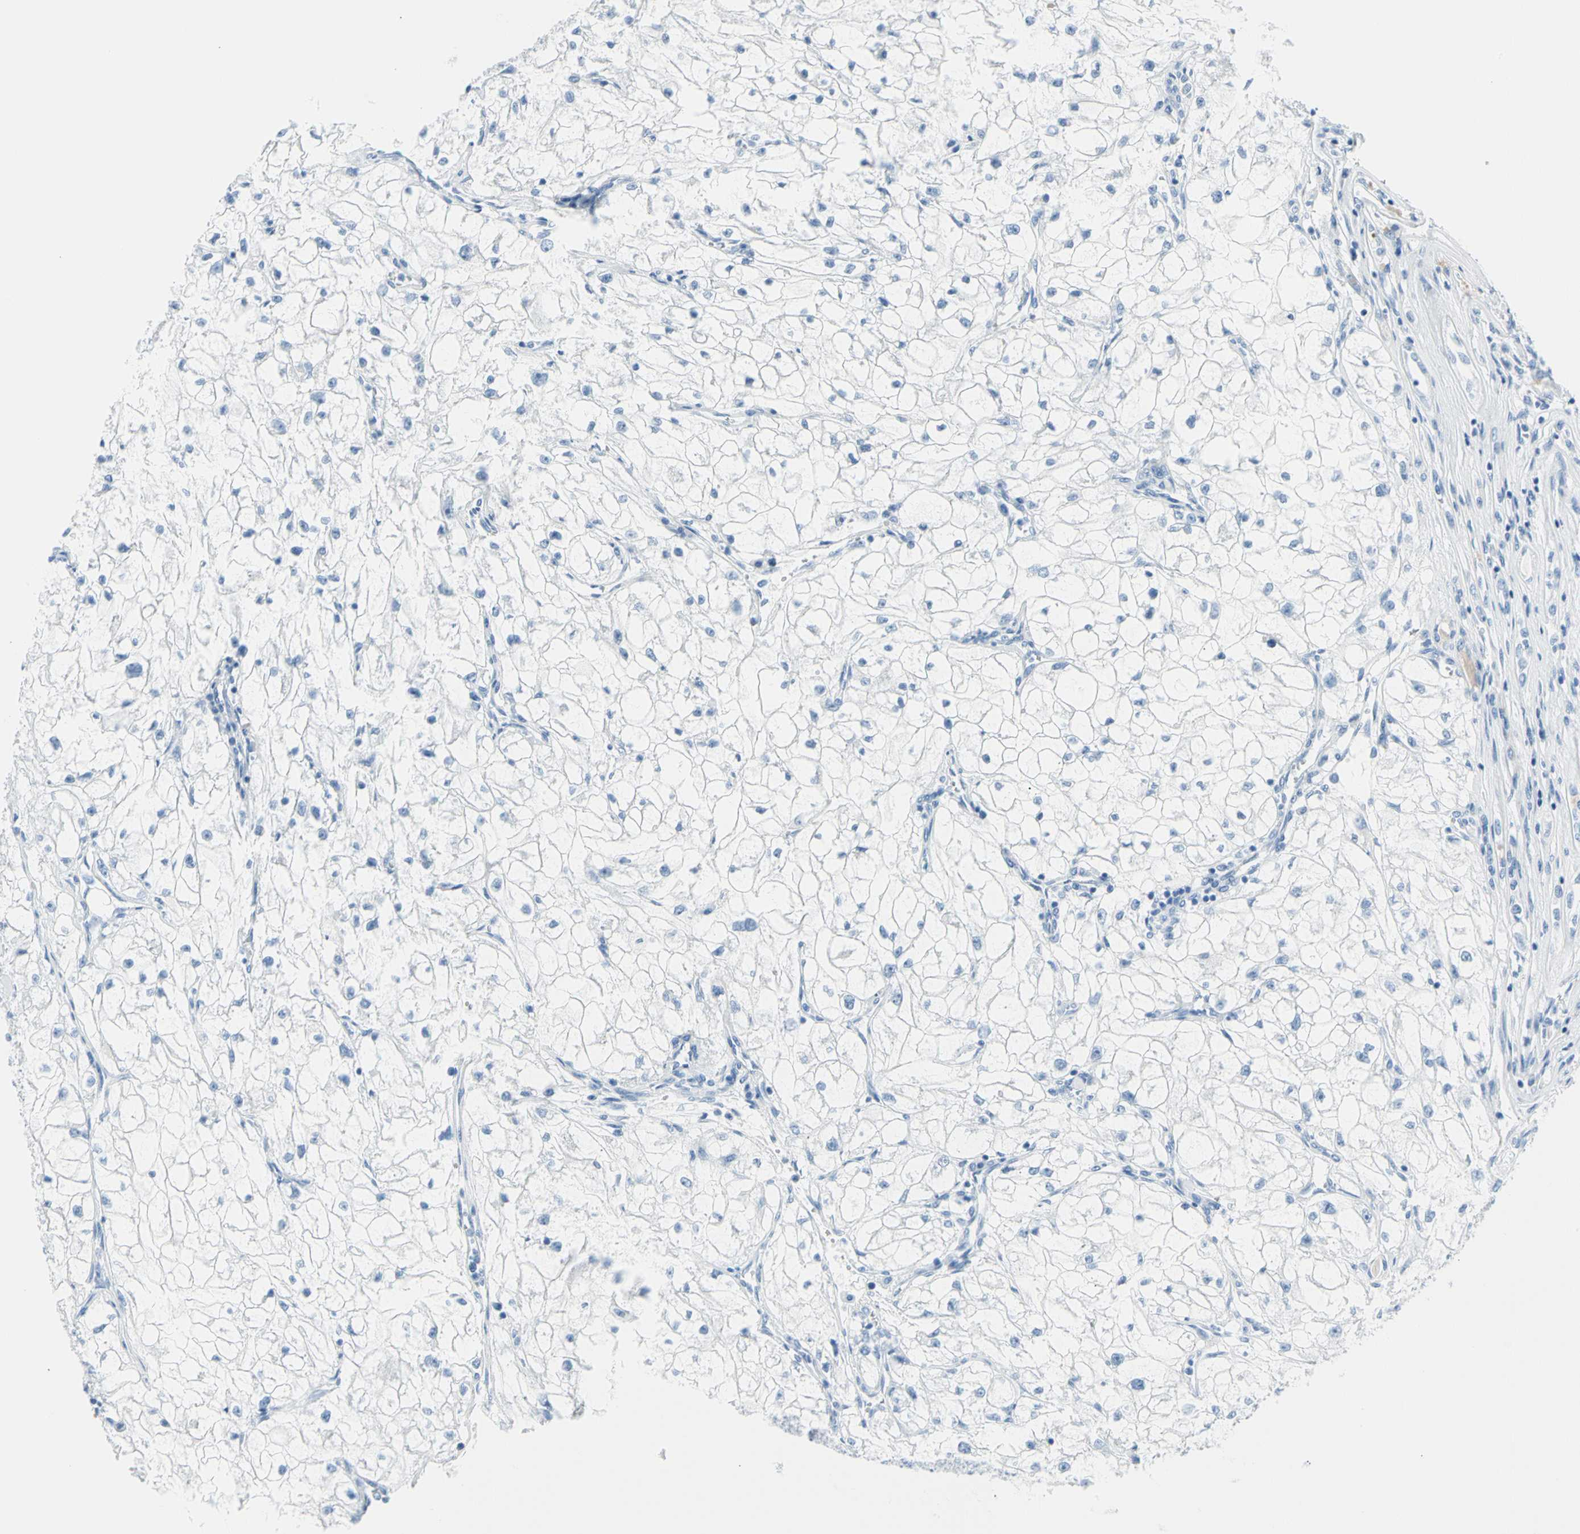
{"staining": {"intensity": "negative", "quantity": "none", "location": "none"}, "tissue": "renal cancer", "cell_type": "Tumor cells", "image_type": "cancer", "snomed": [{"axis": "morphology", "description": "Adenocarcinoma, NOS"}, {"axis": "topography", "description": "Kidney"}], "caption": "A high-resolution image shows immunohistochemistry (IHC) staining of renal cancer (adenocarcinoma), which reveals no significant positivity in tumor cells.", "gene": "TPO", "patient": {"sex": "female", "age": 70}}